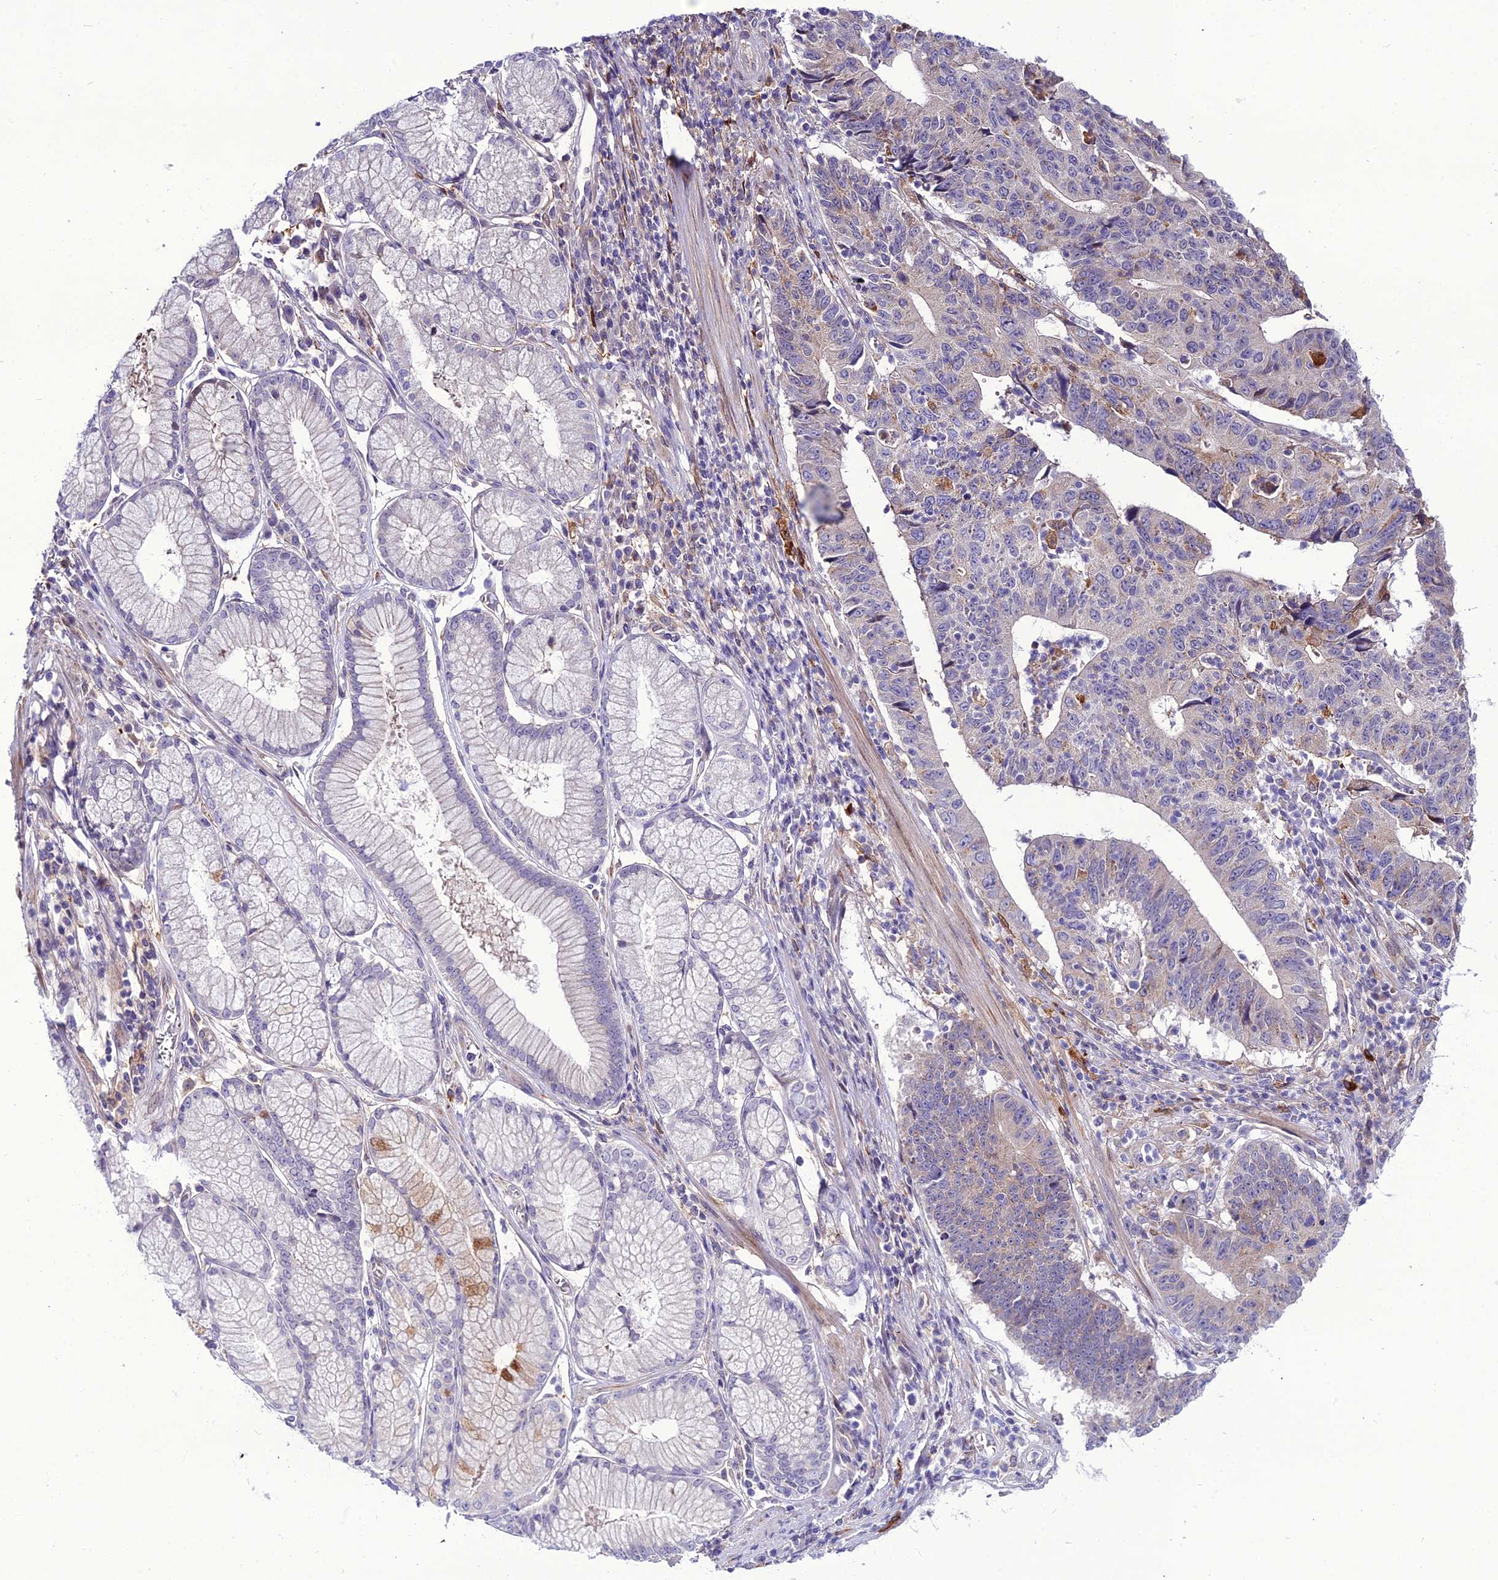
{"staining": {"intensity": "moderate", "quantity": "<25%", "location": "cytoplasmic/membranous"}, "tissue": "stomach cancer", "cell_type": "Tumor cells", "image_type": "cancer", "snomed": [{"axis": "morphology", "description": "Adenocarcinoma, NOS"}, {"axis": "topography", "description": "Stomach"}], "caption": "Stomach adenocarcinoma stained with a brown dye demonstrates moderate cytoplasmic/membranous positive expression in about <25% of tumor cells.", "gene": "MB21D2", "patient": {"sex": "male", "age": 59}}